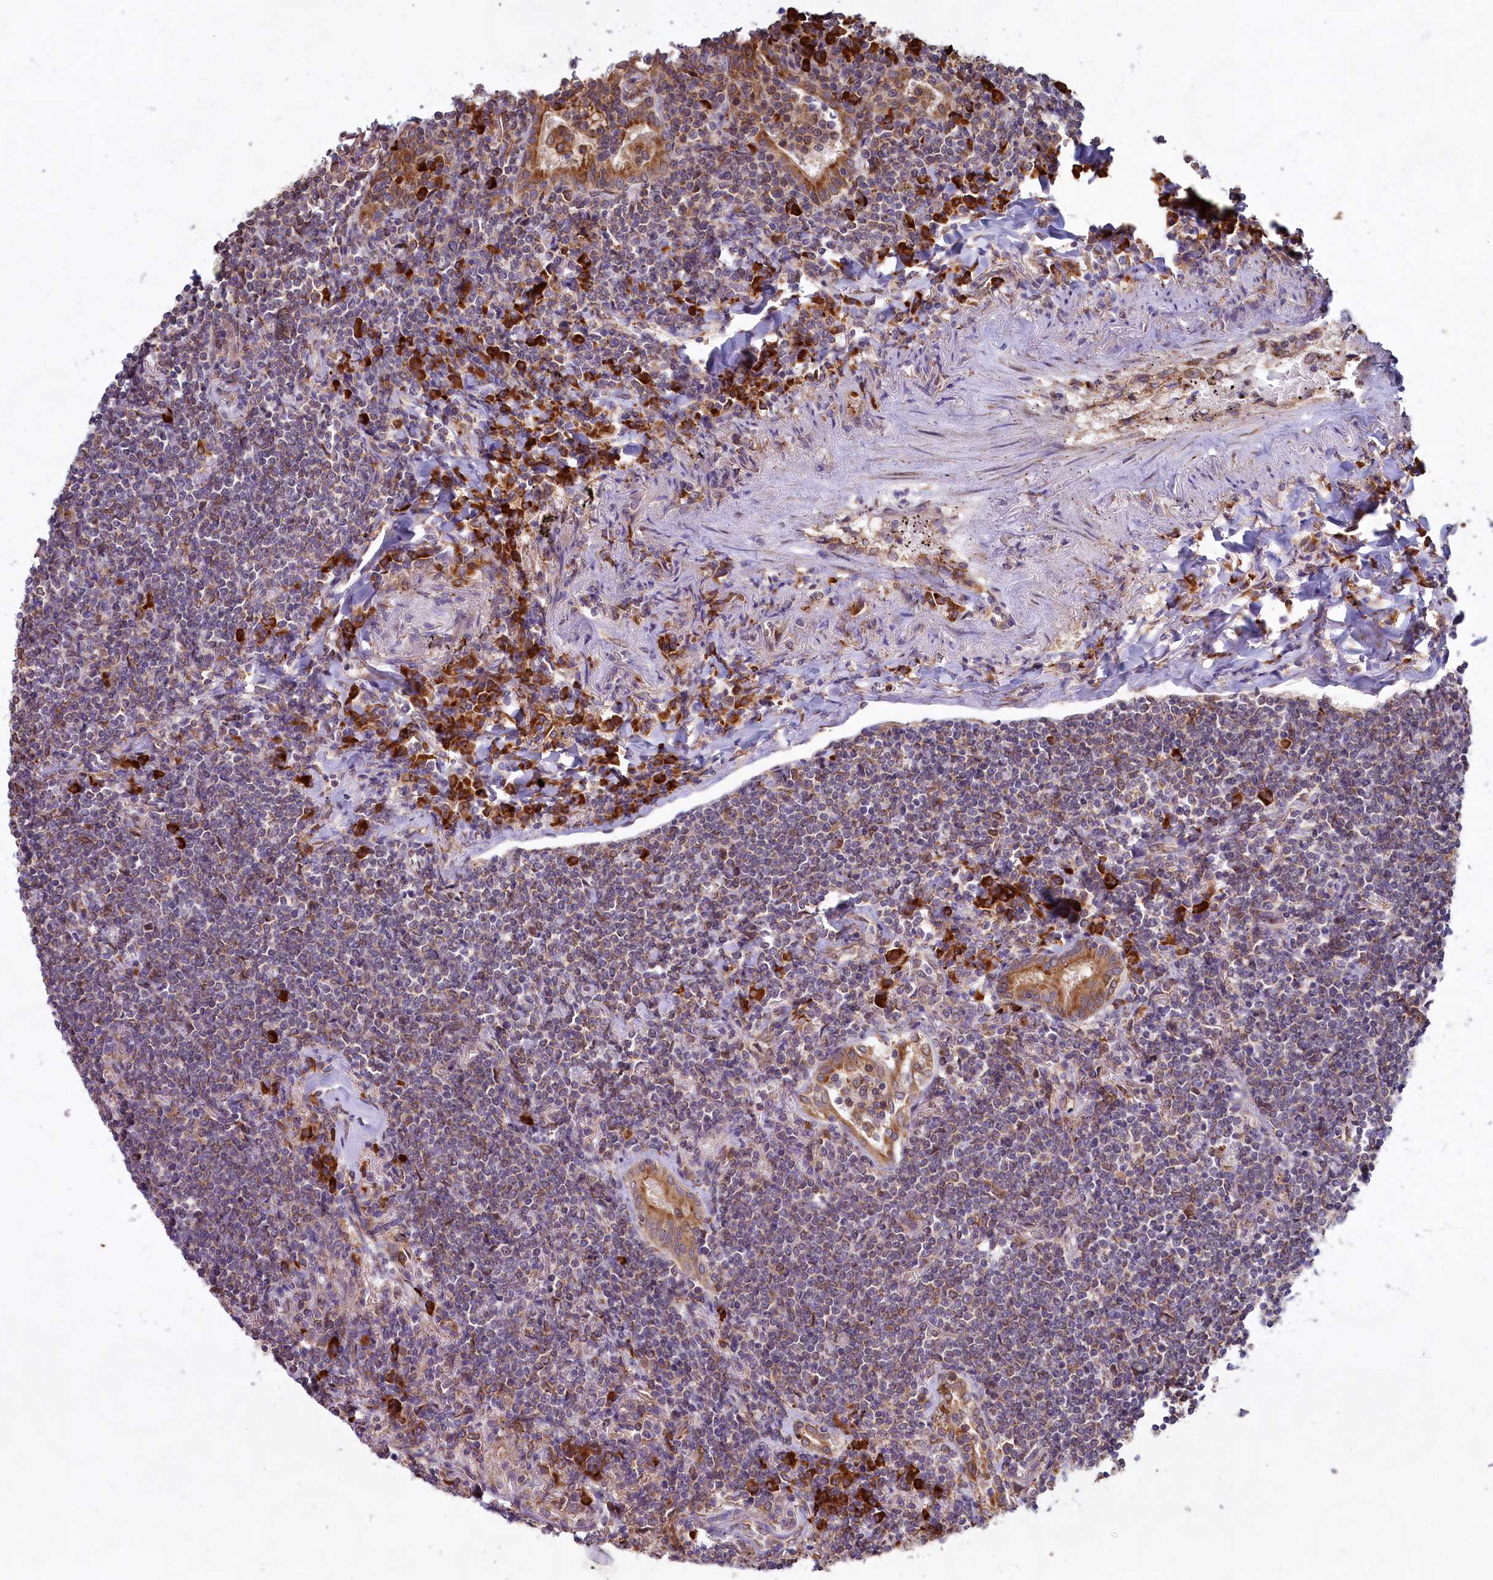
{"staining": {"intensity": "weak", "quantity": "<25%", "location": "cytoplasmic/membranous"}, "tissue": "lymphoma", "cell_type": "Tumor cells", "image_type": "cancer", "snomed": [{"axis": "morphology", "description": "Malignant lymphoma, non-Hodgkin's type, Low grade"}, {"axis": "topography", "description": "Lung"}], "caption": "A photomicrograph of lymphoma stained for a protein exhibits no brown staining in tumor cells.", "gene": "TBC1D19", "patient": {"sex": "female", "age": 71}}